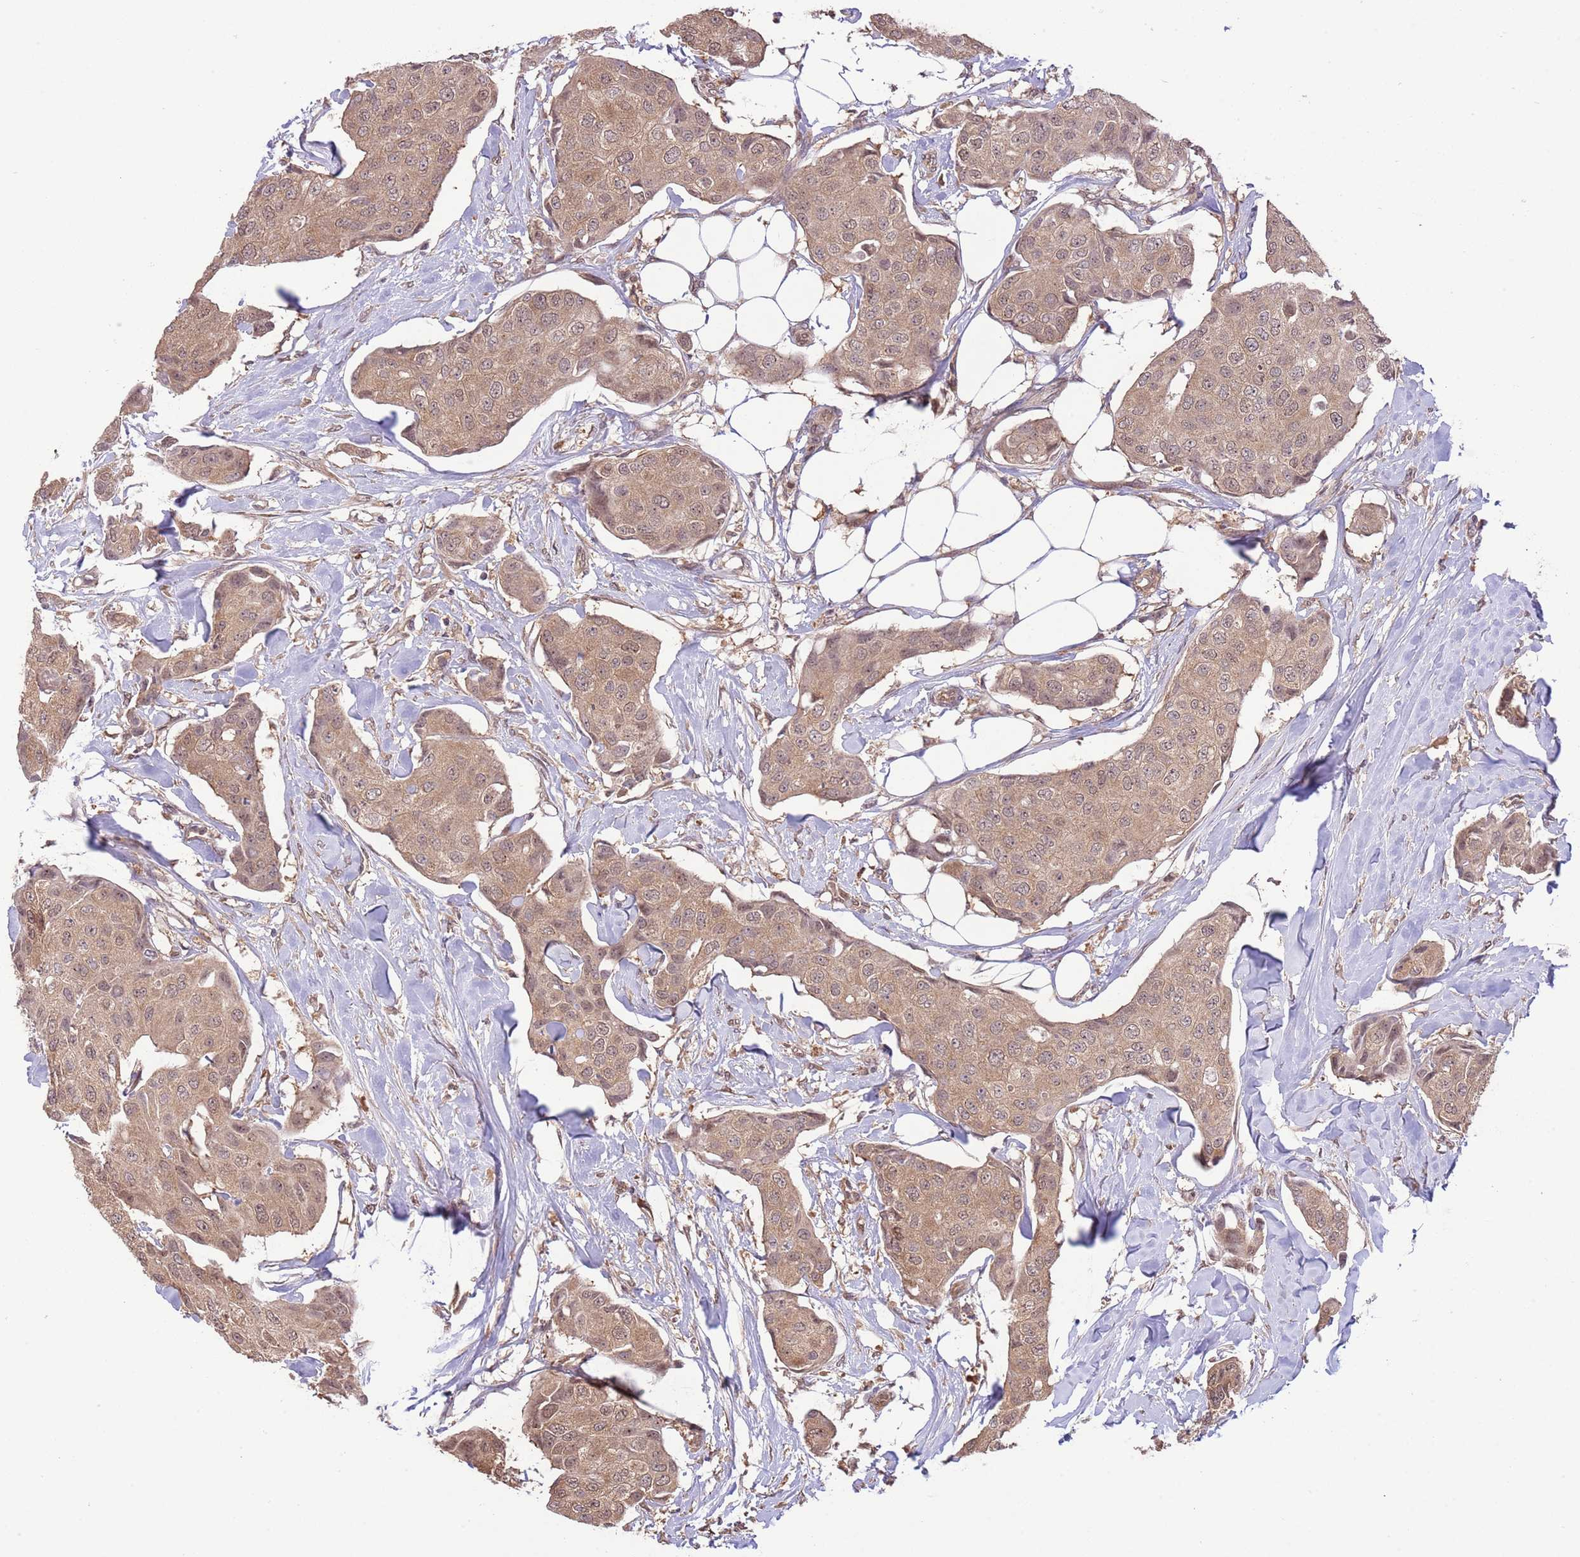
{"staining": {"intensity": "moderate", "quantity": ">75%", "location": "cytoplasmic/membranous,nuclear"}, "tissue": "breast cancer", "cell_type": "Tumor cells", "image_type": "cancer", "snomed": [{"axis": "morphology", "description": "Duct carcinoma"}, {"axis": "topography", "description": "Breast"}, {"axis": "topography", "description": "Lymph node"}], "caption": "This is a micrograph of immunohistochemistry staining of breast cancer (invasive ductal carcinoma), which shows moderate positivity in the cytoplasmic/membranous and nuclear of tumor cells.", "gene": "AMIGO1", "patient": {"sex": "female", "age": 80}}